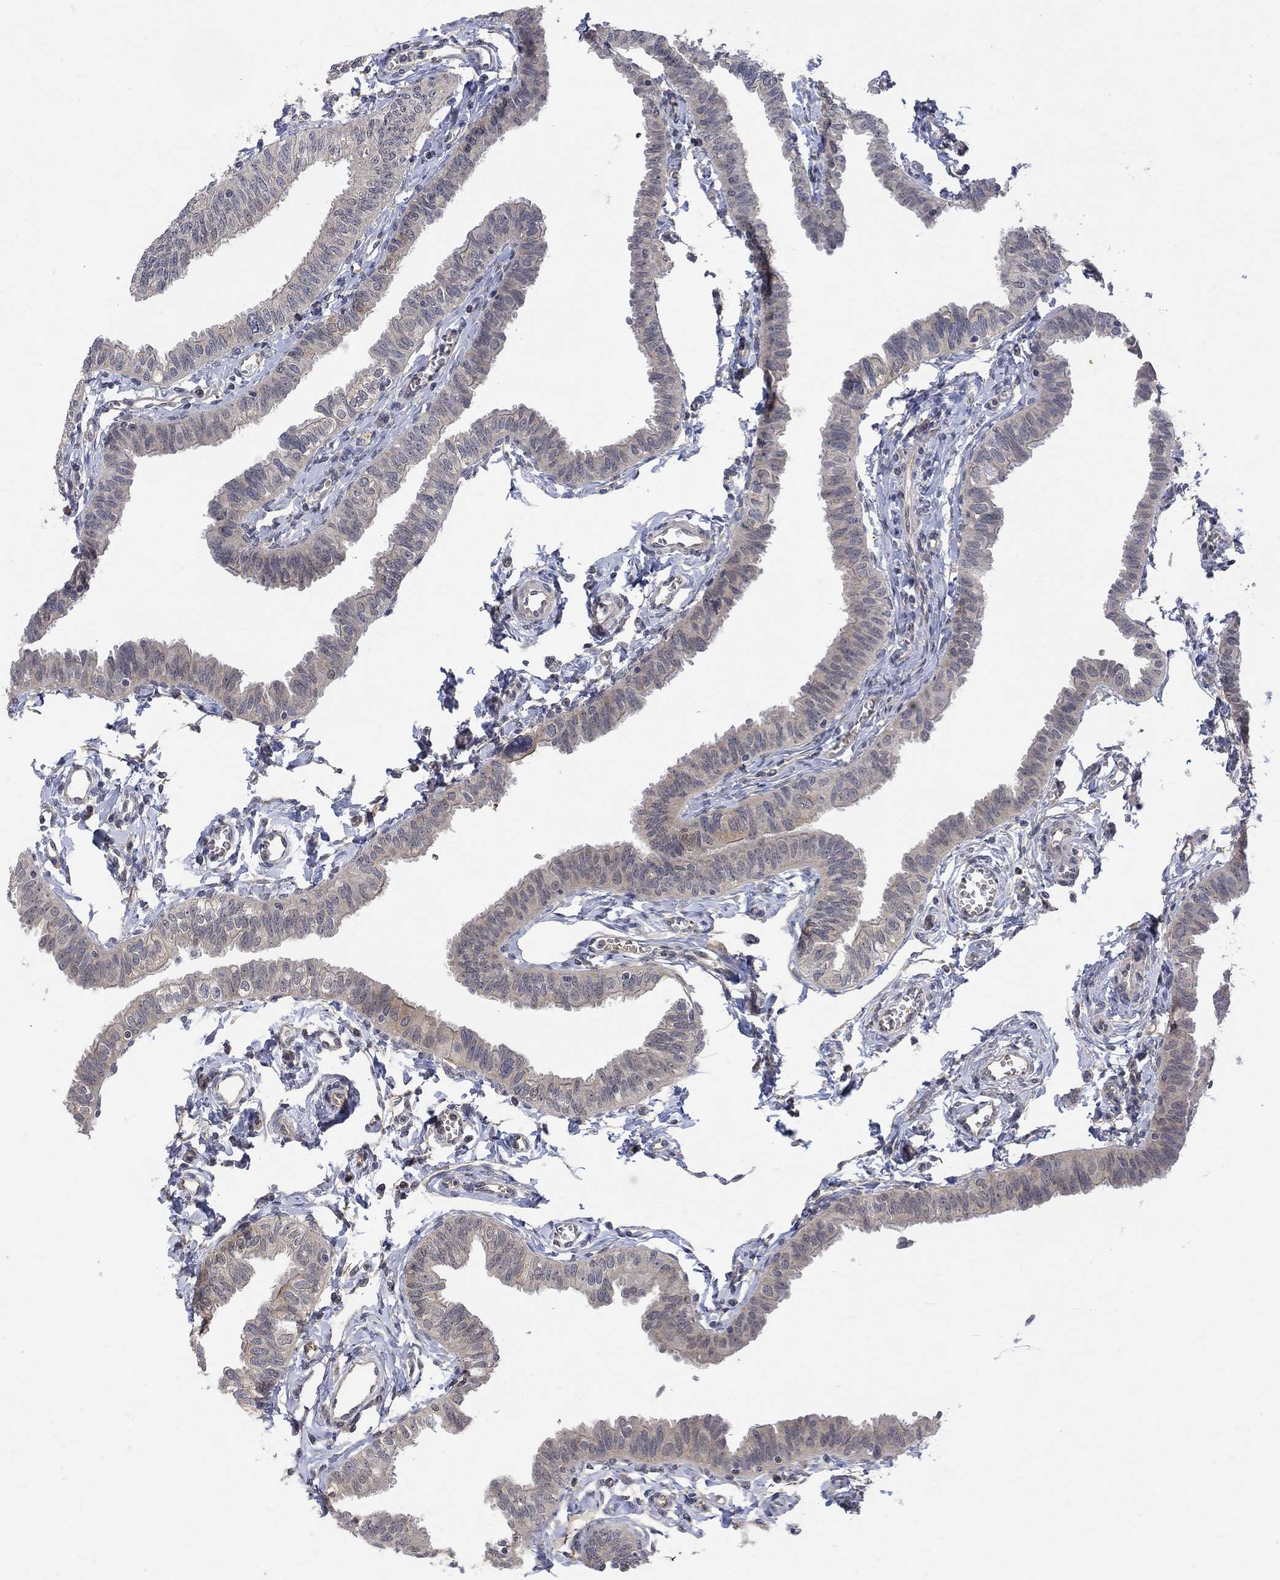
{"staining": {"intensity": "weak", "quantity": "25%-75%", "location": "cytoplasmic/membranous"}, "tissue": "fallopian tube", "cell_type": "Glandular cells", "image_type": "normal", "snomed": [{"axis": "morphology", "description": "Normal tissue, NOS"}, {"axis": "topography", "description": "Fallopian tube"}], "caption": "A brown stain labels weak cytoplasmic/membranous staining of a protein in glandular cells of normal fallopian tube.", "gene": "GRIN2D", "patient": {"sex": "female", "age": 54}}